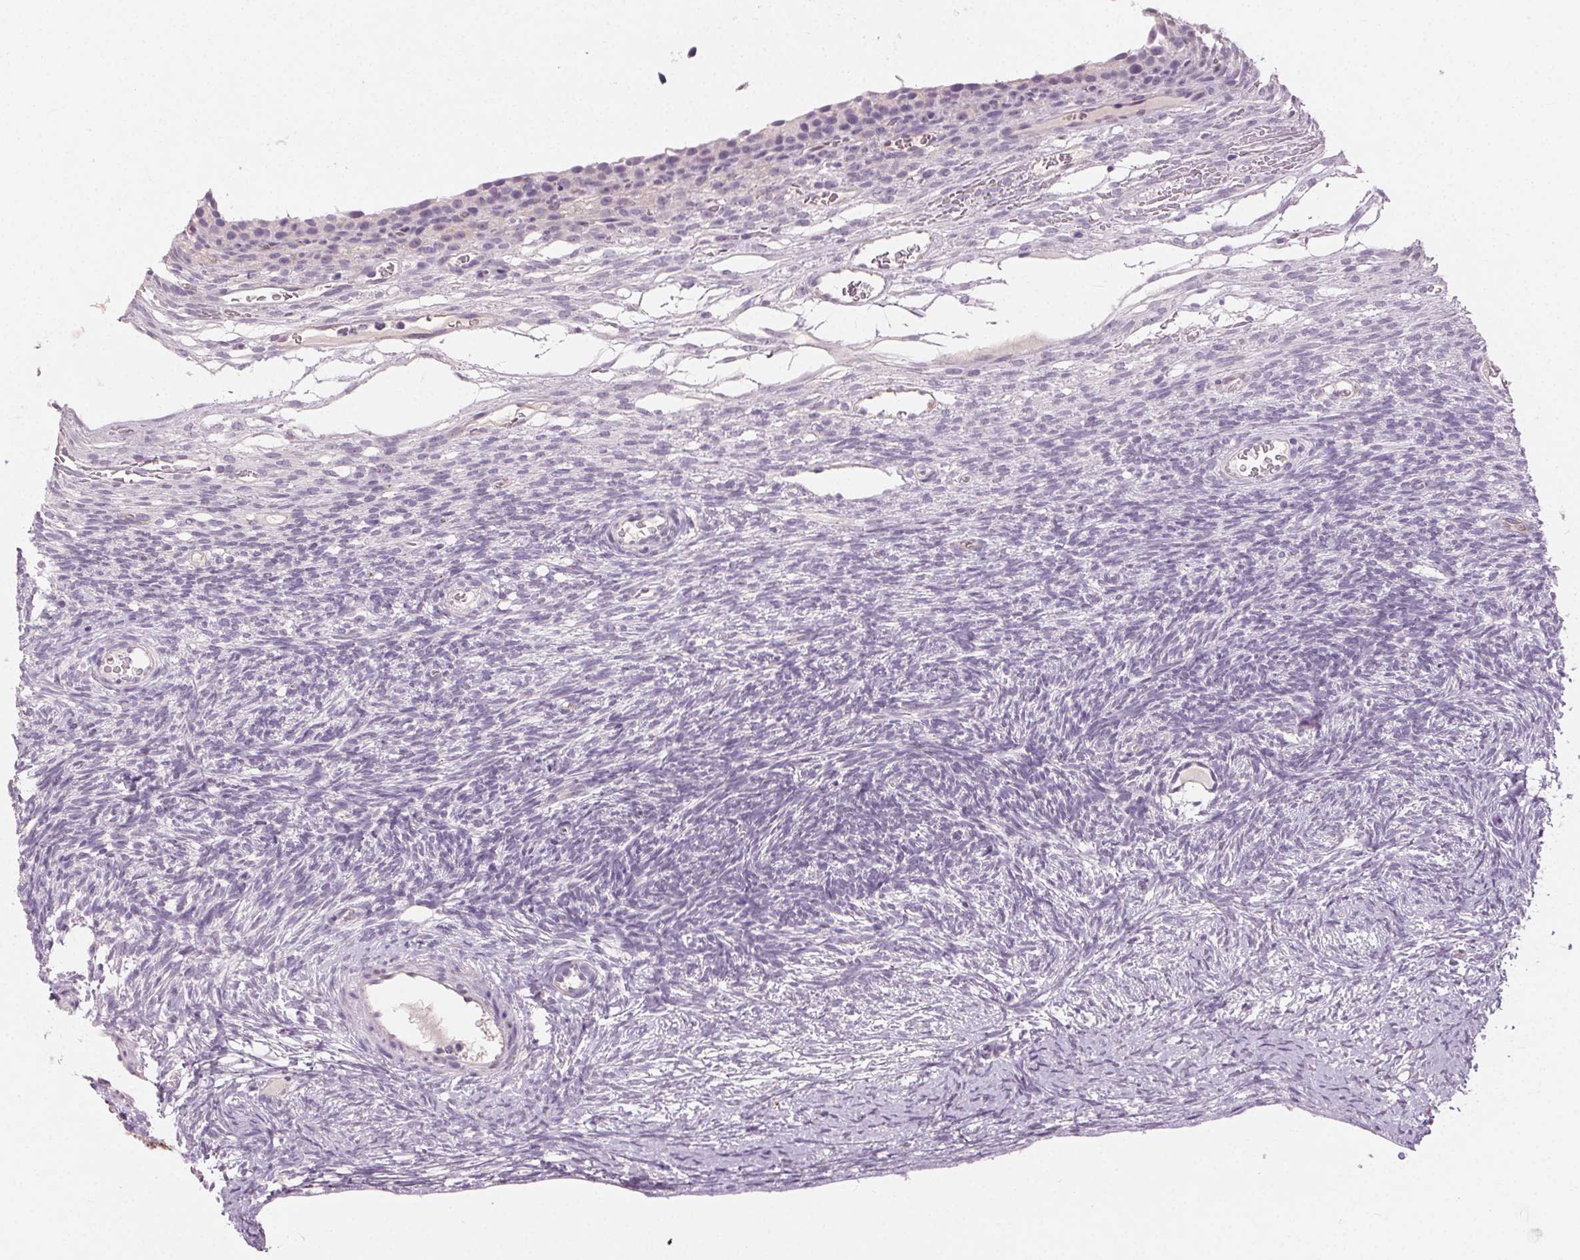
{"staining": {"intensity": "negative", "quantity": "none", "location": "none"}, "tissue": "ovary", "cell_type": "Follicle cells", "image_type": "normal", "snomed": [{"axis": "morphology", "description": "Normal tissue, NOS"}, {"axis": "topography", "description": "Ovary"}], "caption": "Ovary stained for a protein using IHC exhibits no positivity follicle cells.", "gene": "CLTRN", "patient": {"sex": "female", "age": 34}}